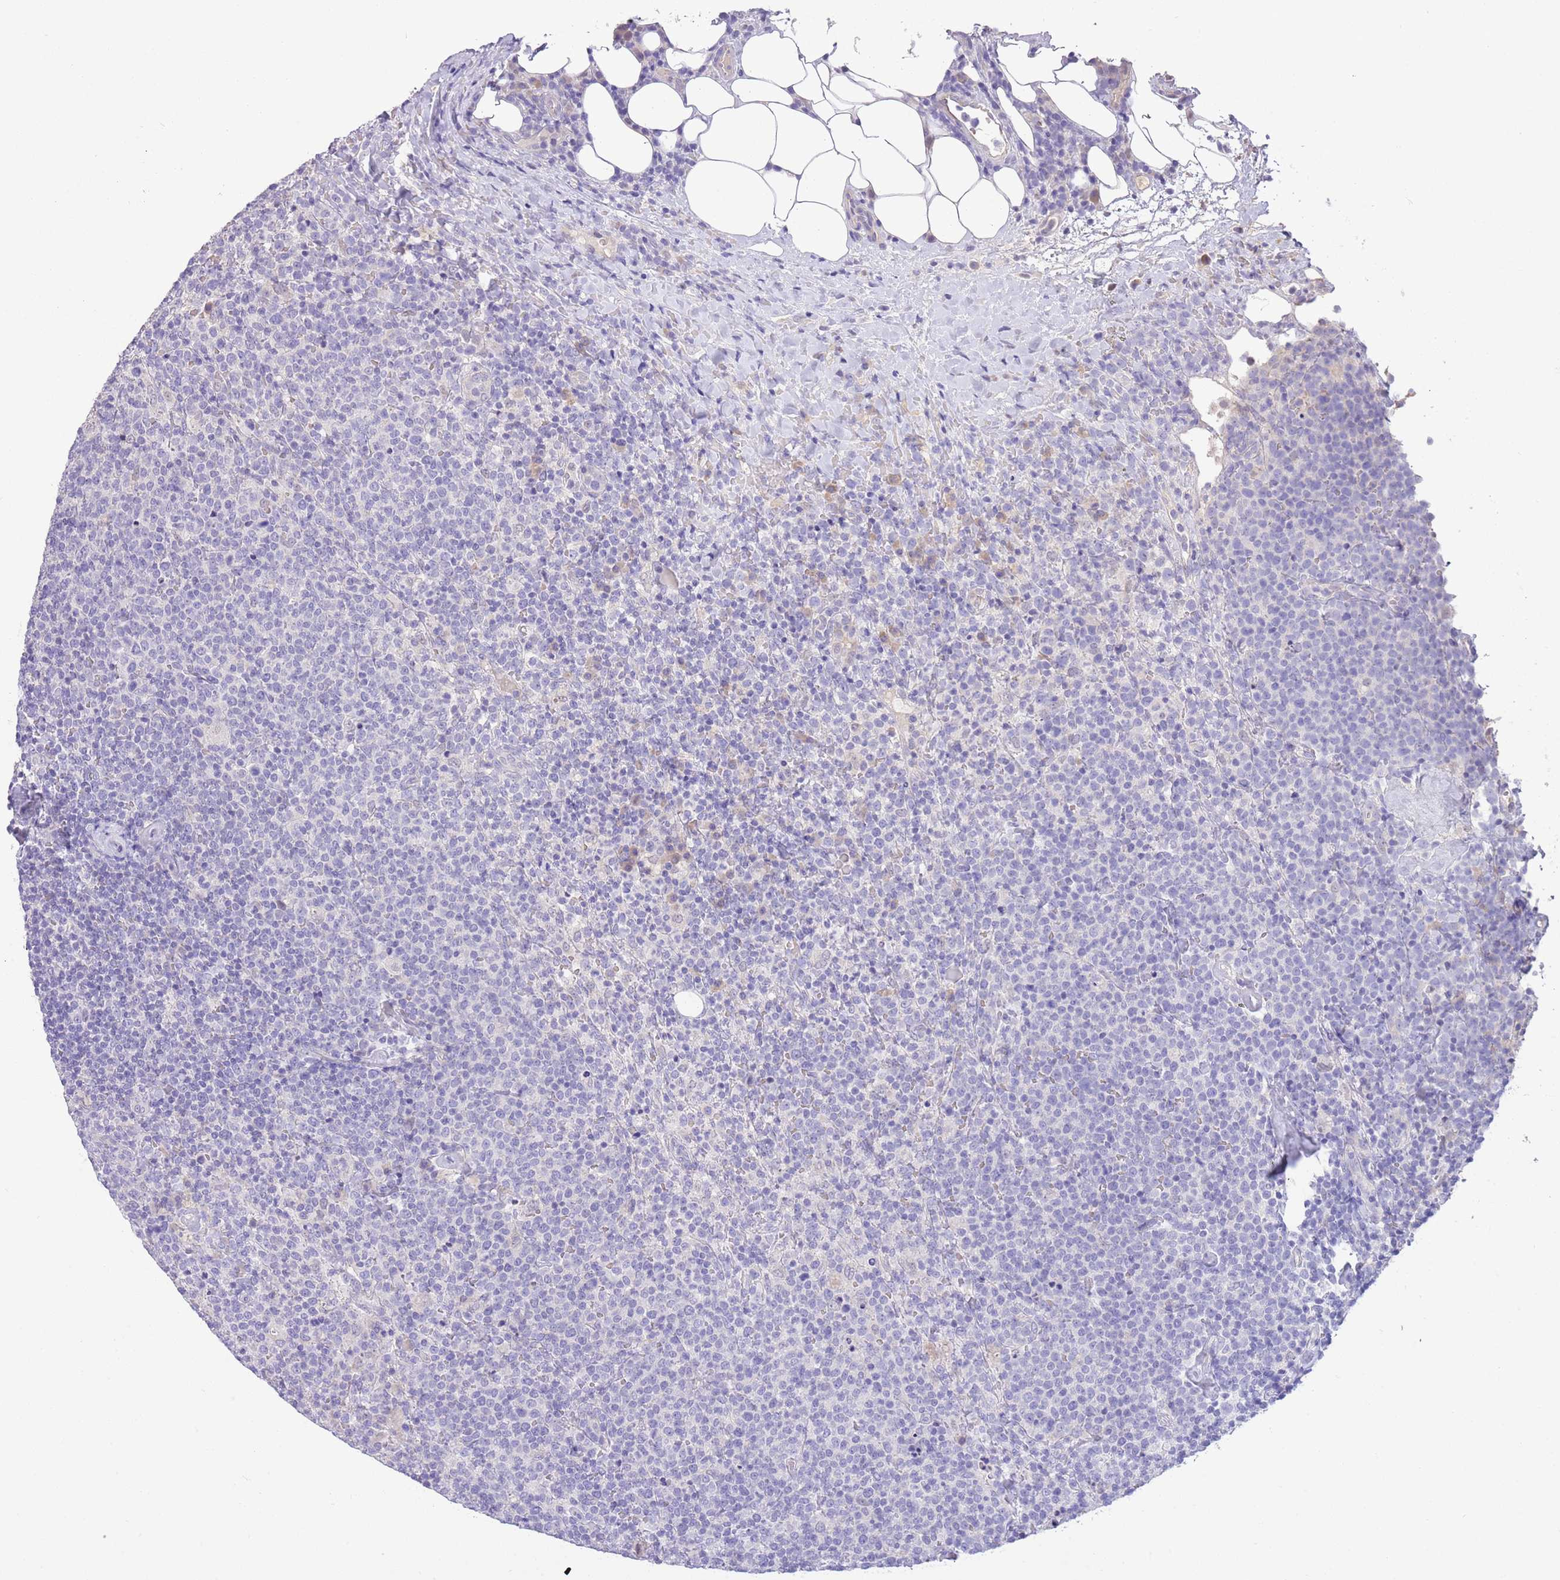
{"staining": {"intensity": "negative", "quantity": "none", "location": "none"}, "tissue": "lymphoma", "cell_type": "Tumor cells", "image_type": "cancer", "snomed": [{"axis": "morphology", "description": "Malignant lymphoma, non-Hodgkin's type, High grade"}, {"axis": "topography", "description": "Lymph node"}], "caption": "High-grade malignant lymphoma, non-Hodgkin's type was stained to show a protein in brown. There is no significant expression in tumor cells.", "gene": "SFTPA1", "patient": {"sex": "male", "age": 61}}